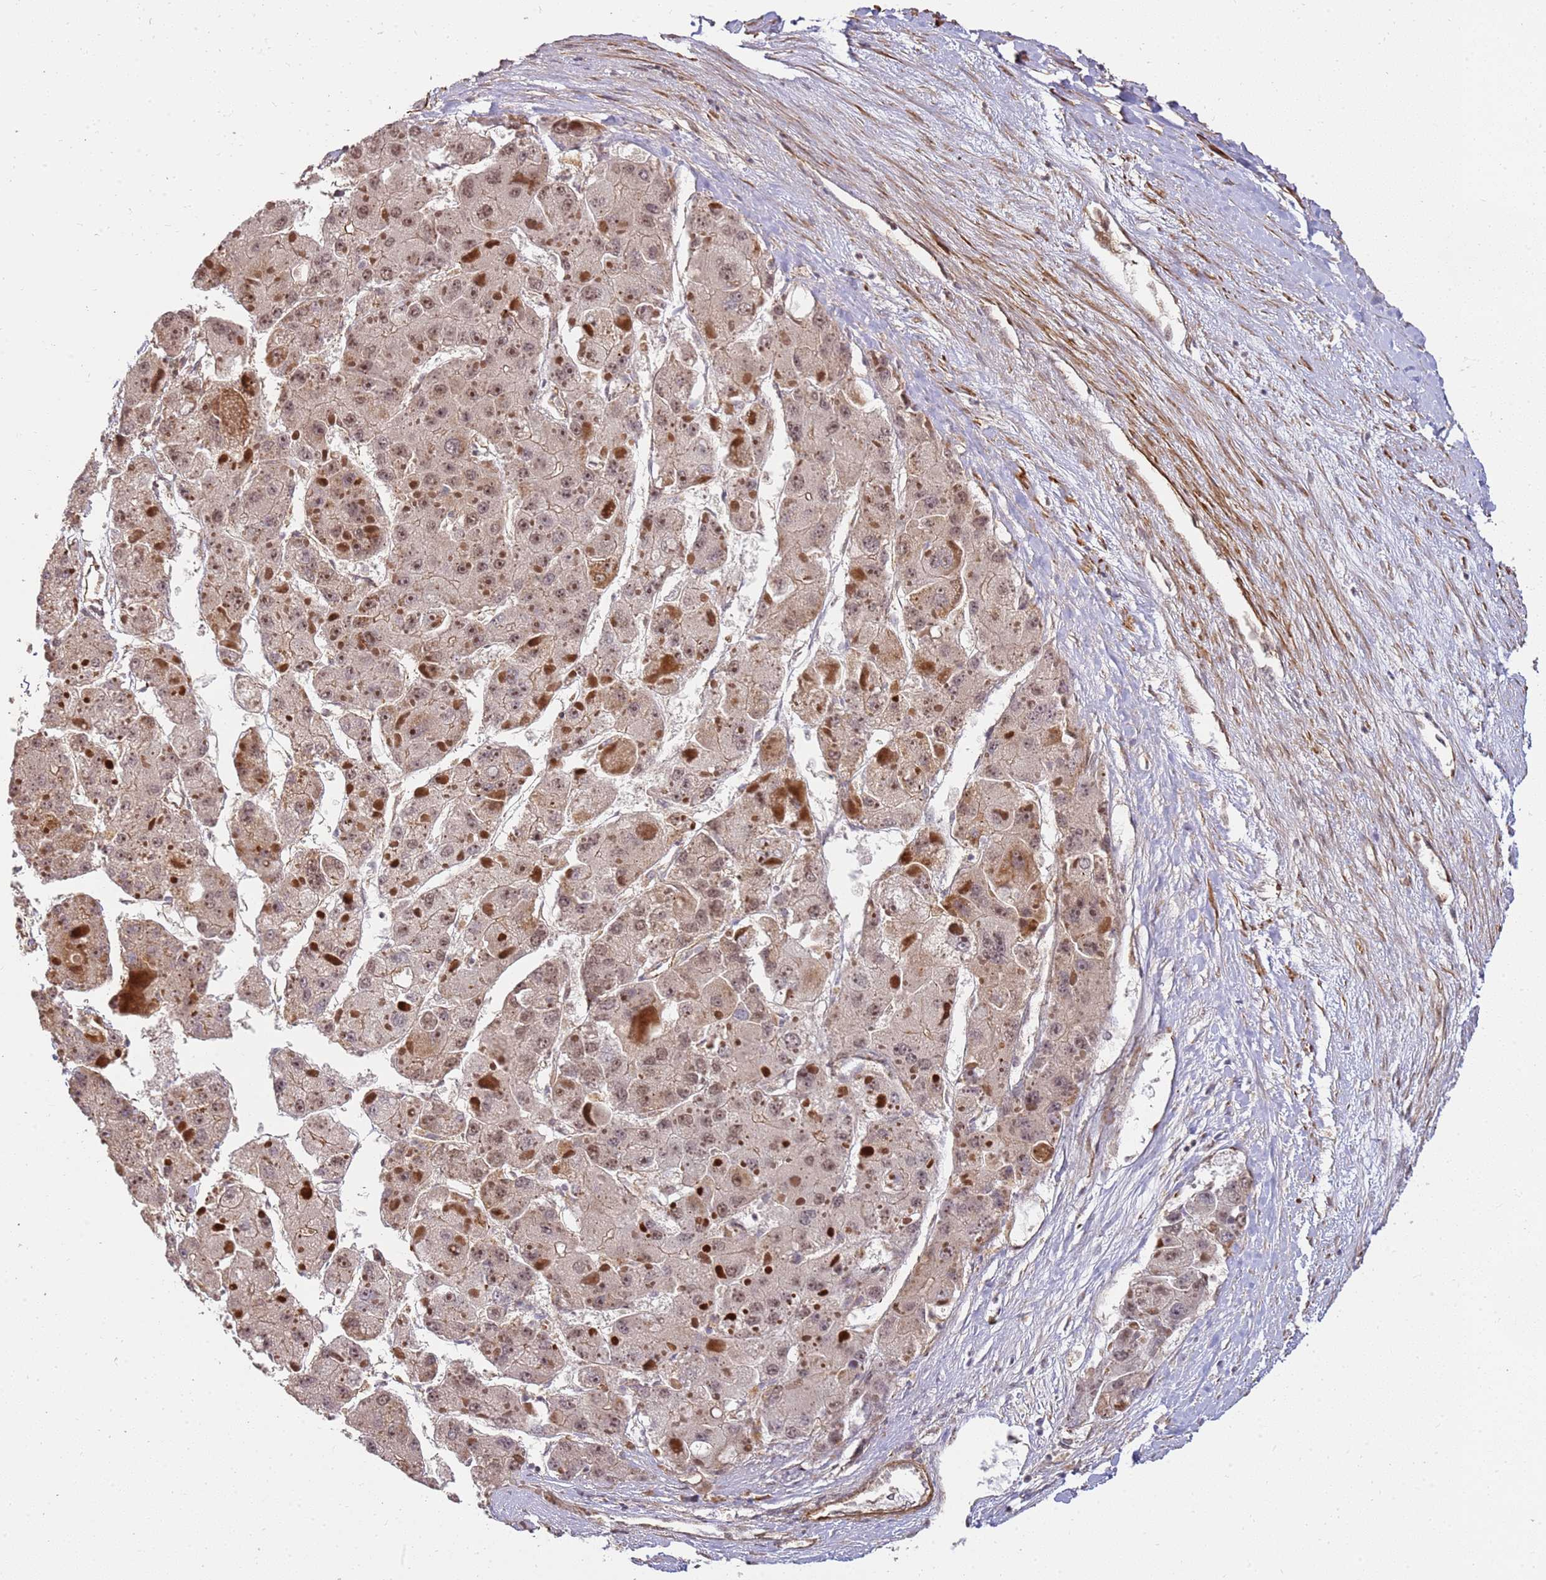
{"staining": {"intensity": "moderate", "quantity": ">75%", "location": "cytoplasmic/membranous,nuclear"}, "tissue": "liver cancer", "cell_type": "Tumor cells", "image_type": "cancer", "snomed": [{"axis": "morphology", "description": "Carcinoma, Hepatocellular, NOS"}, {"axis": "topography", "description": "Liver"}], "caption": "Liver hepatocellular carcinoma tissue displays moderate cytoplasmic/membranous and nuclear staining in about >75% of tumor cells, visualized by immunohistochemistry.", "gene": "ST18", "patient": {"sex": "female", "age": 73}}